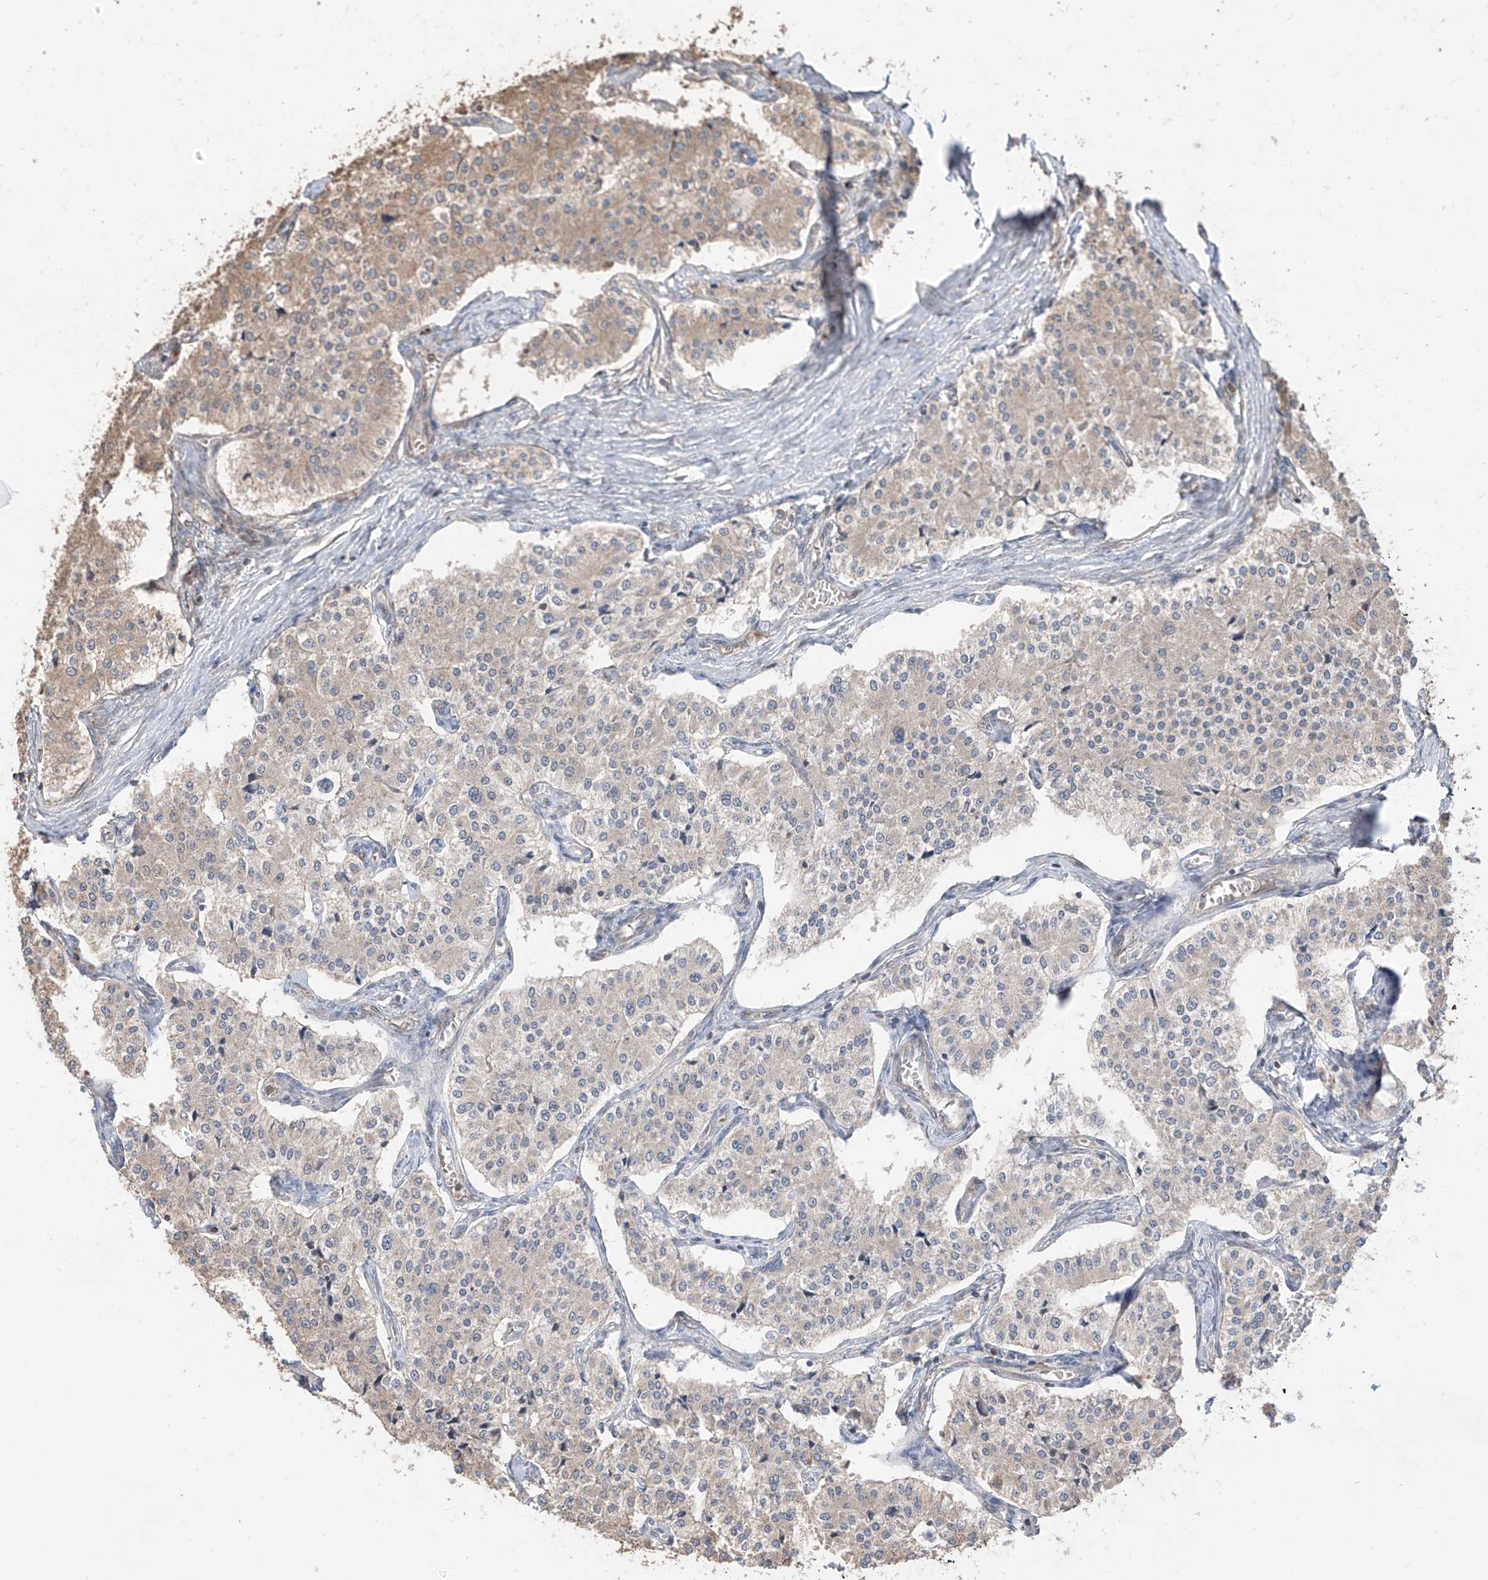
{"staining": {"intensity": "weak", "quantity": "<25%", "location": "cytoplasmic/membranous"}, "tissue": "carcinoid", "cell_type": "Tumor cells", "image_type": "cancer", "snomed": [{"axis": "morphology", "description": "Carcinoid, malignant, NOS"}, {"axis": "topography", "description": "Colon"}], "caption": "A histopathology image of carcinoid stained for a protein shows no brown staining in tumor cells.", "gene": "AHCTF1", "patient": {"sex": "female", "age": 52}}